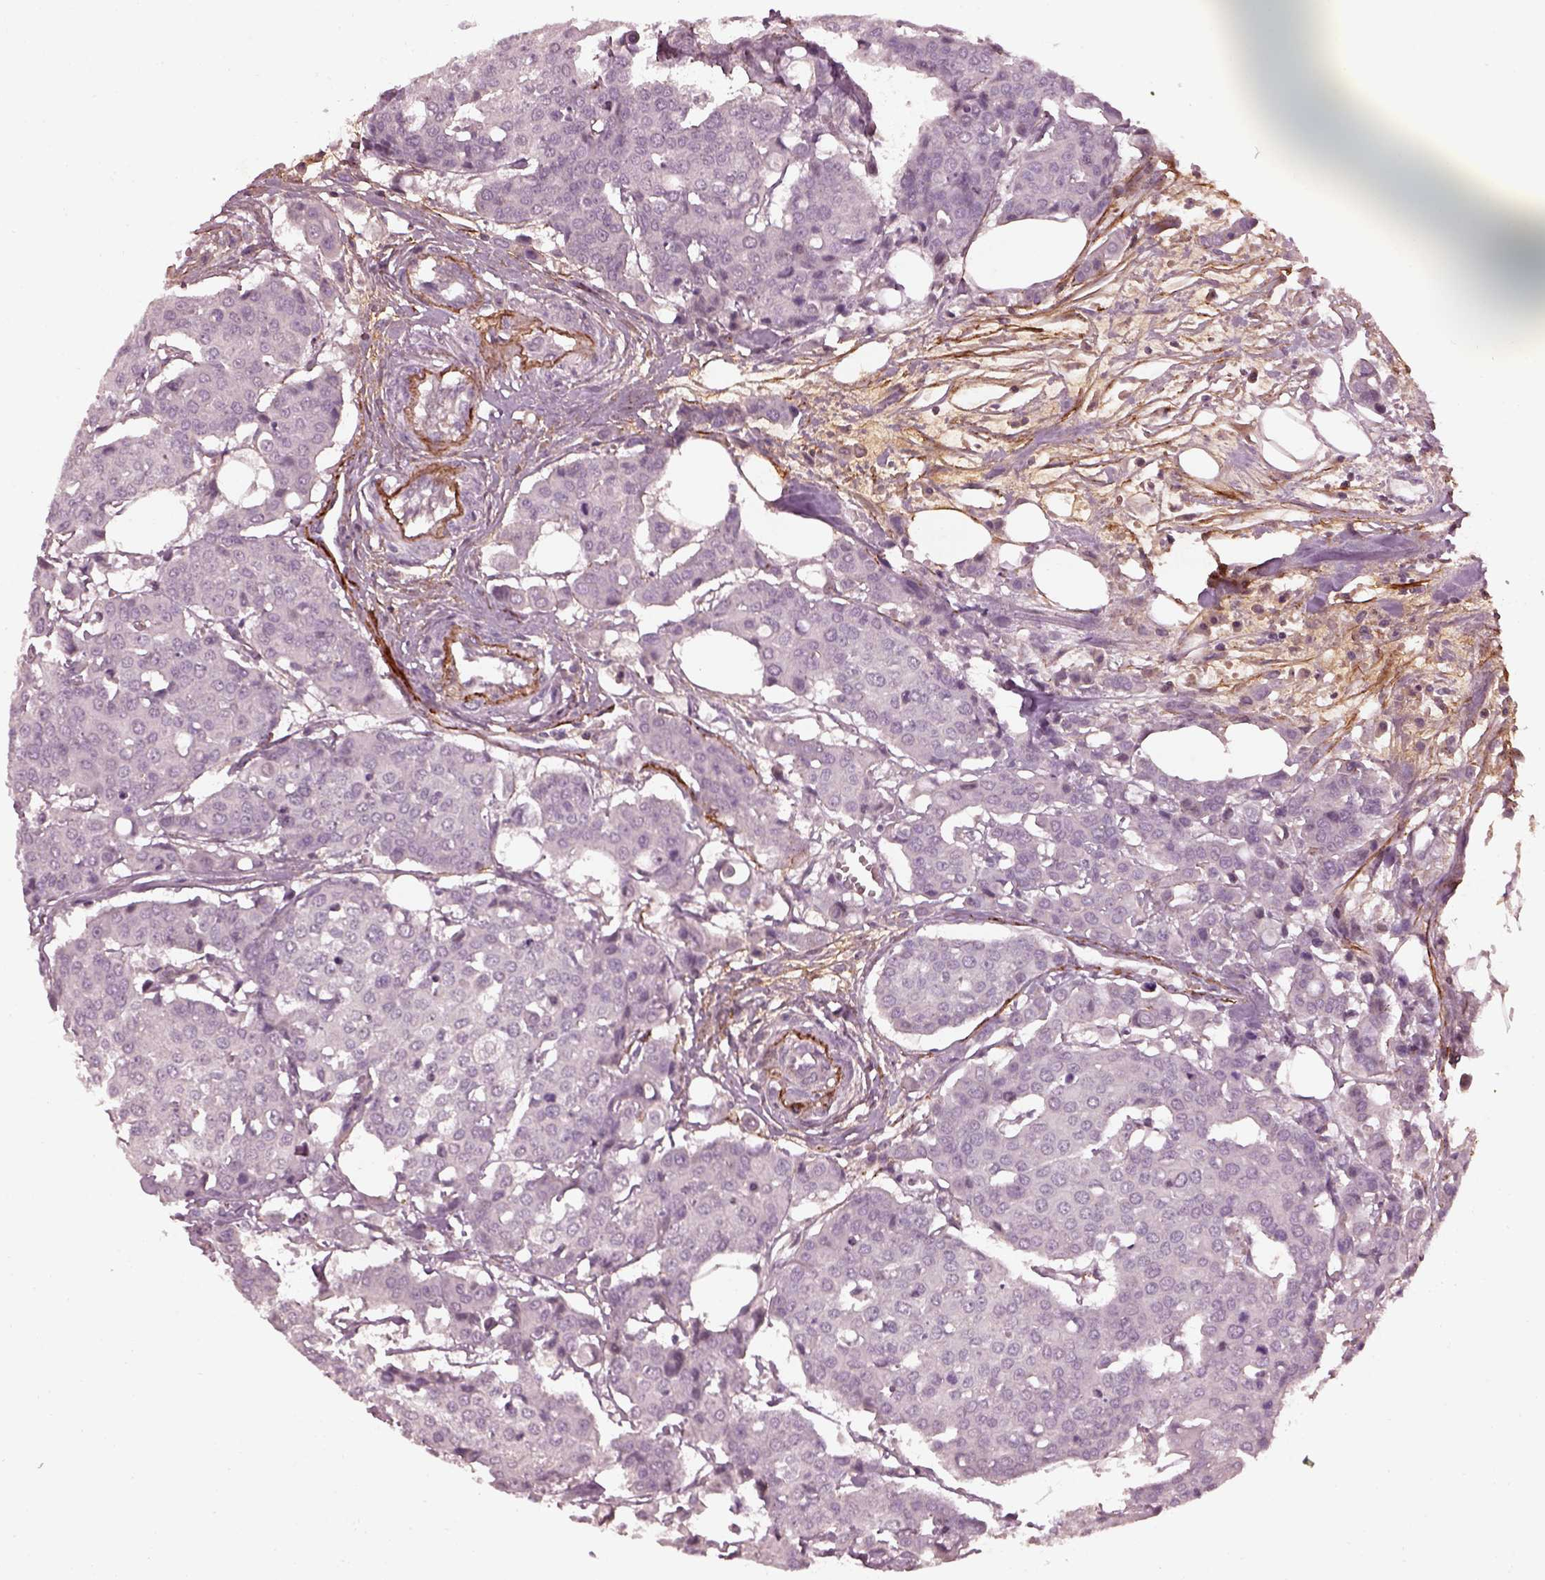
{"staining": {"intensity": "negative", "quantity": "none", "location": "none"}, "tissue": "carcinoid", "cell_type": "Tumor cells", "image_type": "cancer", "snomed": [{"axis": "morphology", "description": "Carcinoid, malignant, NOS"}, {"axis": "topography", "description": "Colon"}], "caption": "The immunohistochemistry (IHC) micrograph has no significant staining in tumor cells of carcinoid (malignant) tissue.", "gene": "EFEMP1", "patient": {"sex": "male", "age": 81}}